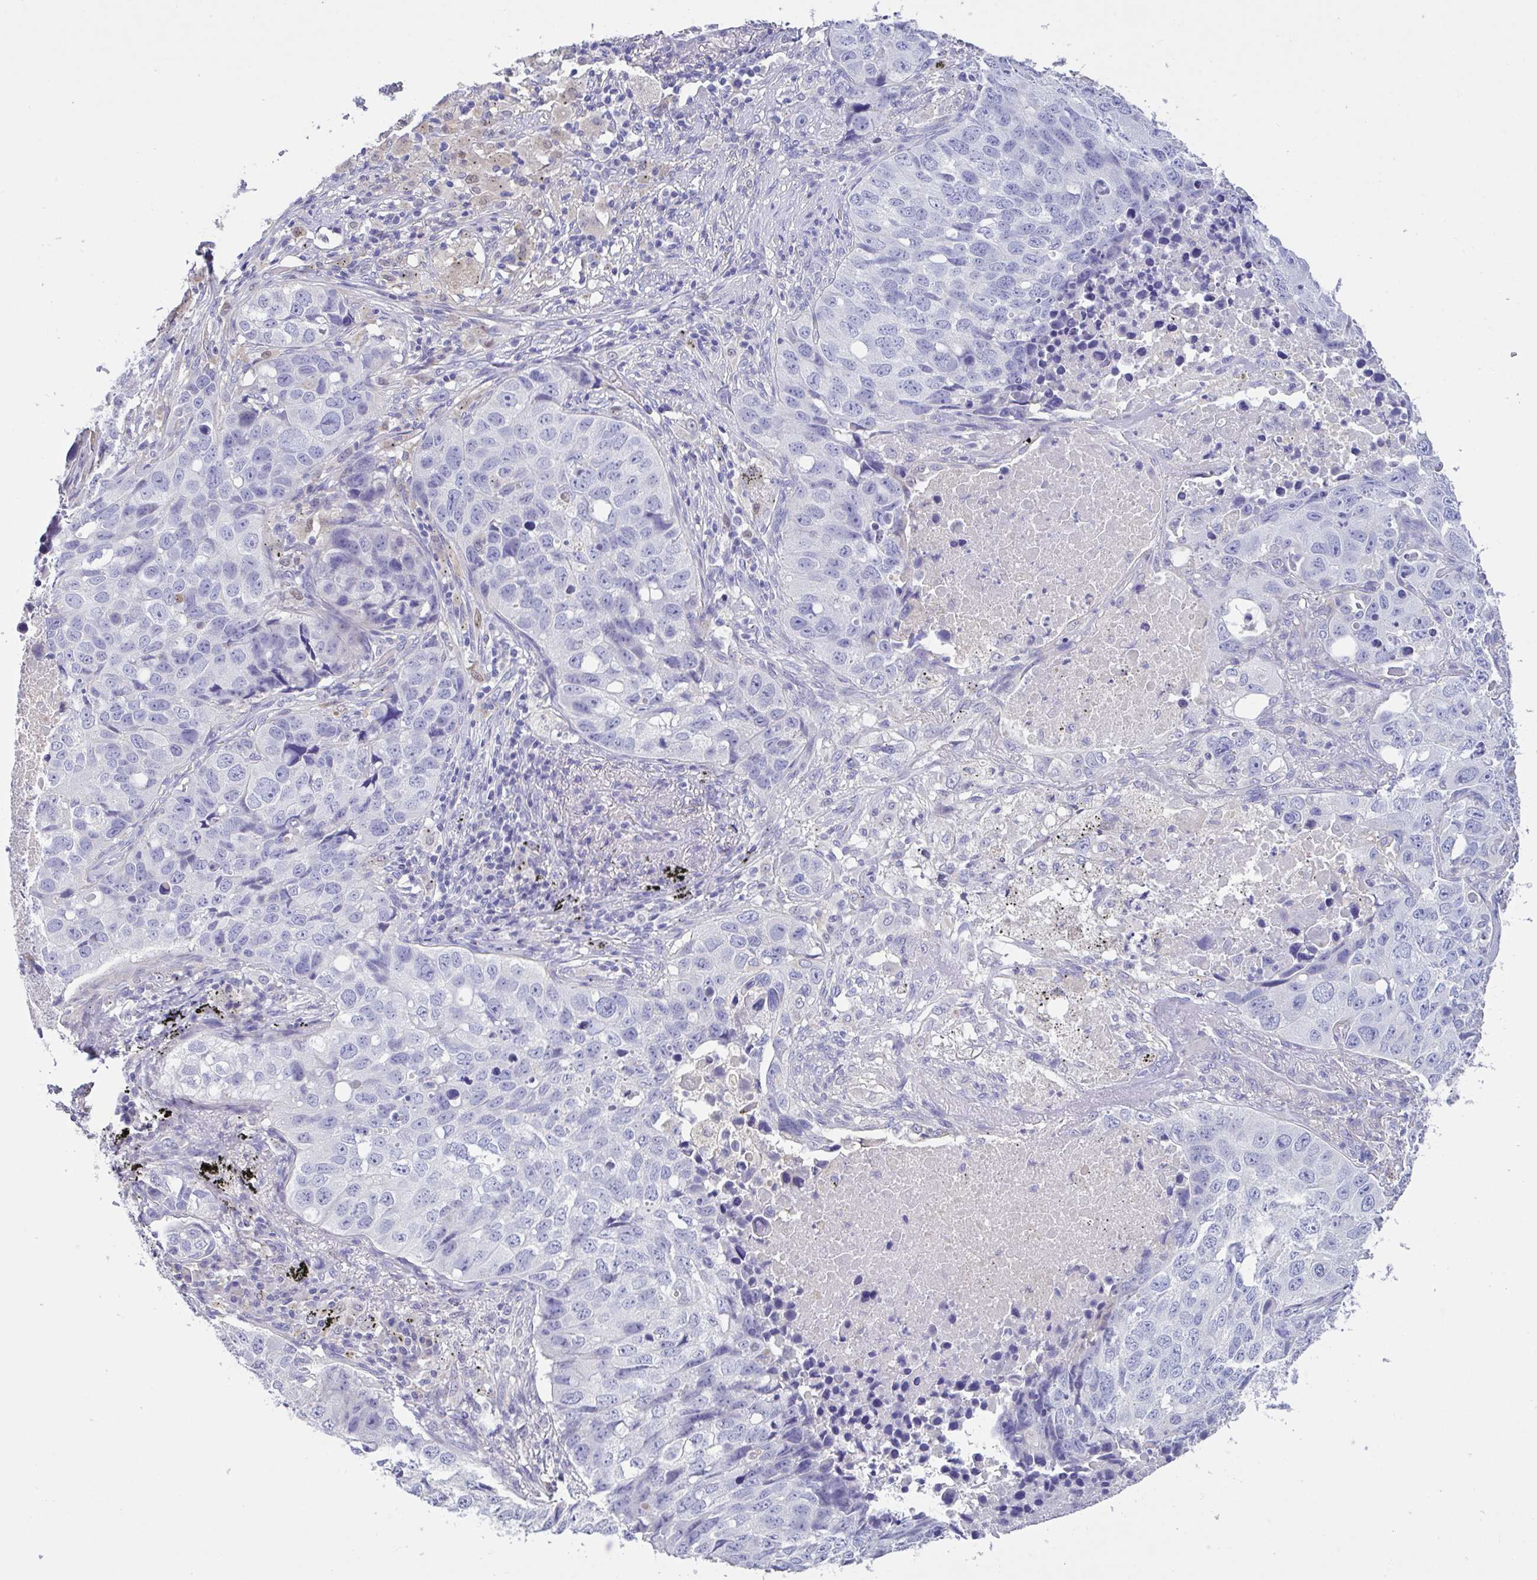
{"staining": {"intensity": "negative", "quantity": "none", "location": "none"}, "tissue": "lung cancer", "cell_type": "Tumor cells", "image_type": "cancer", "snomed": [{"axis": "morphology", "description": "Squamous cell carcinoma, NOS"}, {"axis": "topography", "description": "Lung"}], "caption": "DAB (3,3'-diaminobenzidine) immunohistochemical staining of lung squamous cell carcinoma shows no significant staining in tumor cells. Nuclei are stained in blue.", "gene": "CA10", "patient": {"sex": "male", "age": 60}}